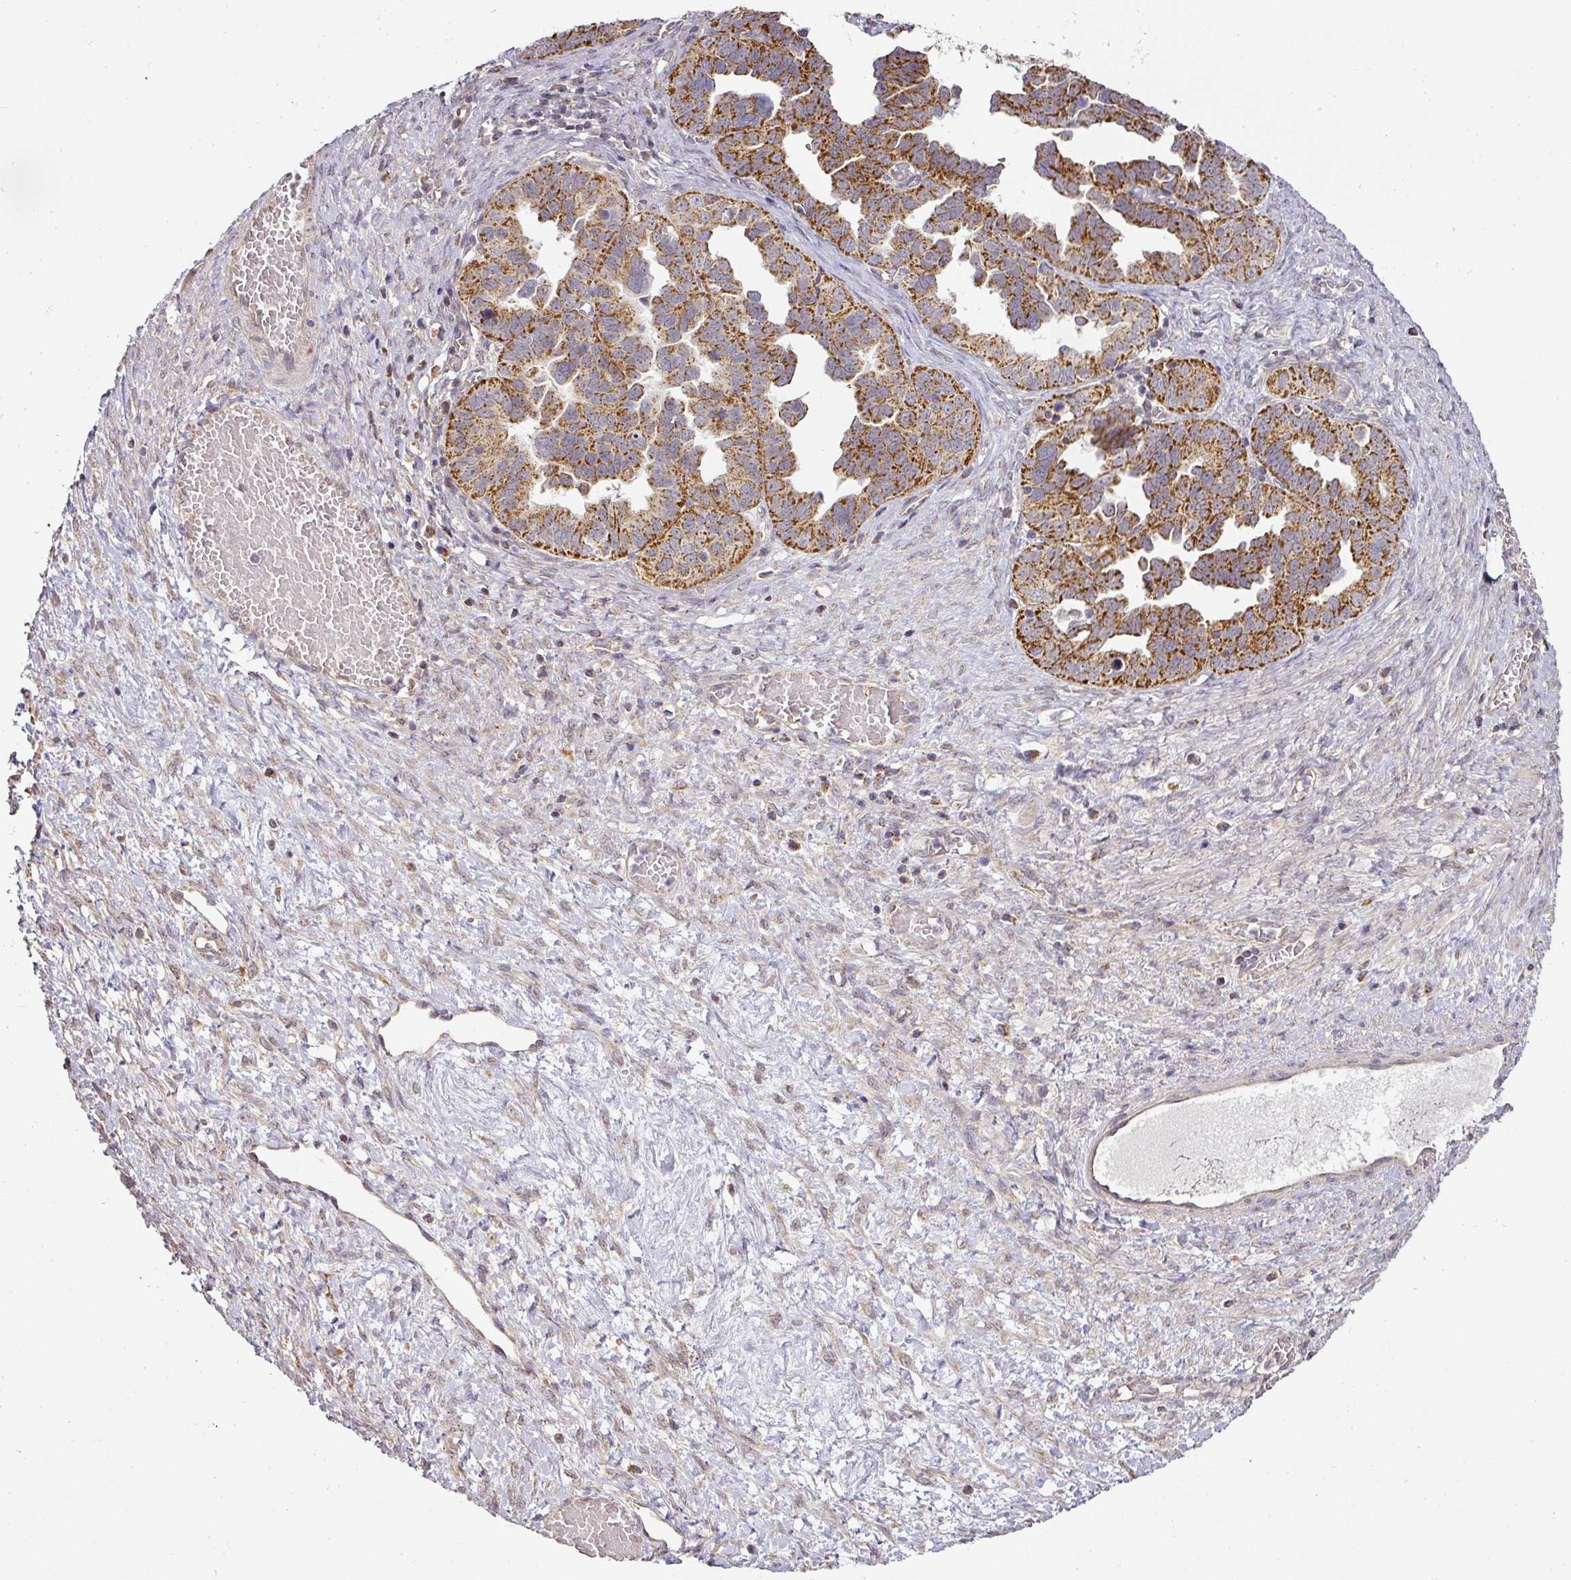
{"staining": {"intensity": "strong", "quantity": ">75%", "location": "cytoplasmic/membranous"}, "tissue": "ovarian cancer", "cell_type": "Tumor cells", "image_type": "cancer", "snomed": [{"axis": "morphology", "description": "Cystadenocarcinoma, serous, NOS"}, {"axis": "topography", "description": "Ovary"}], "caption": "A brown stain labels strong cytoplasmic/membranous staining of a protein in serous cystadenocarcinoma (ovarian) tumor cells.", "gene": "MYOM2", "patient": {"sex": "female", "age": 64}}